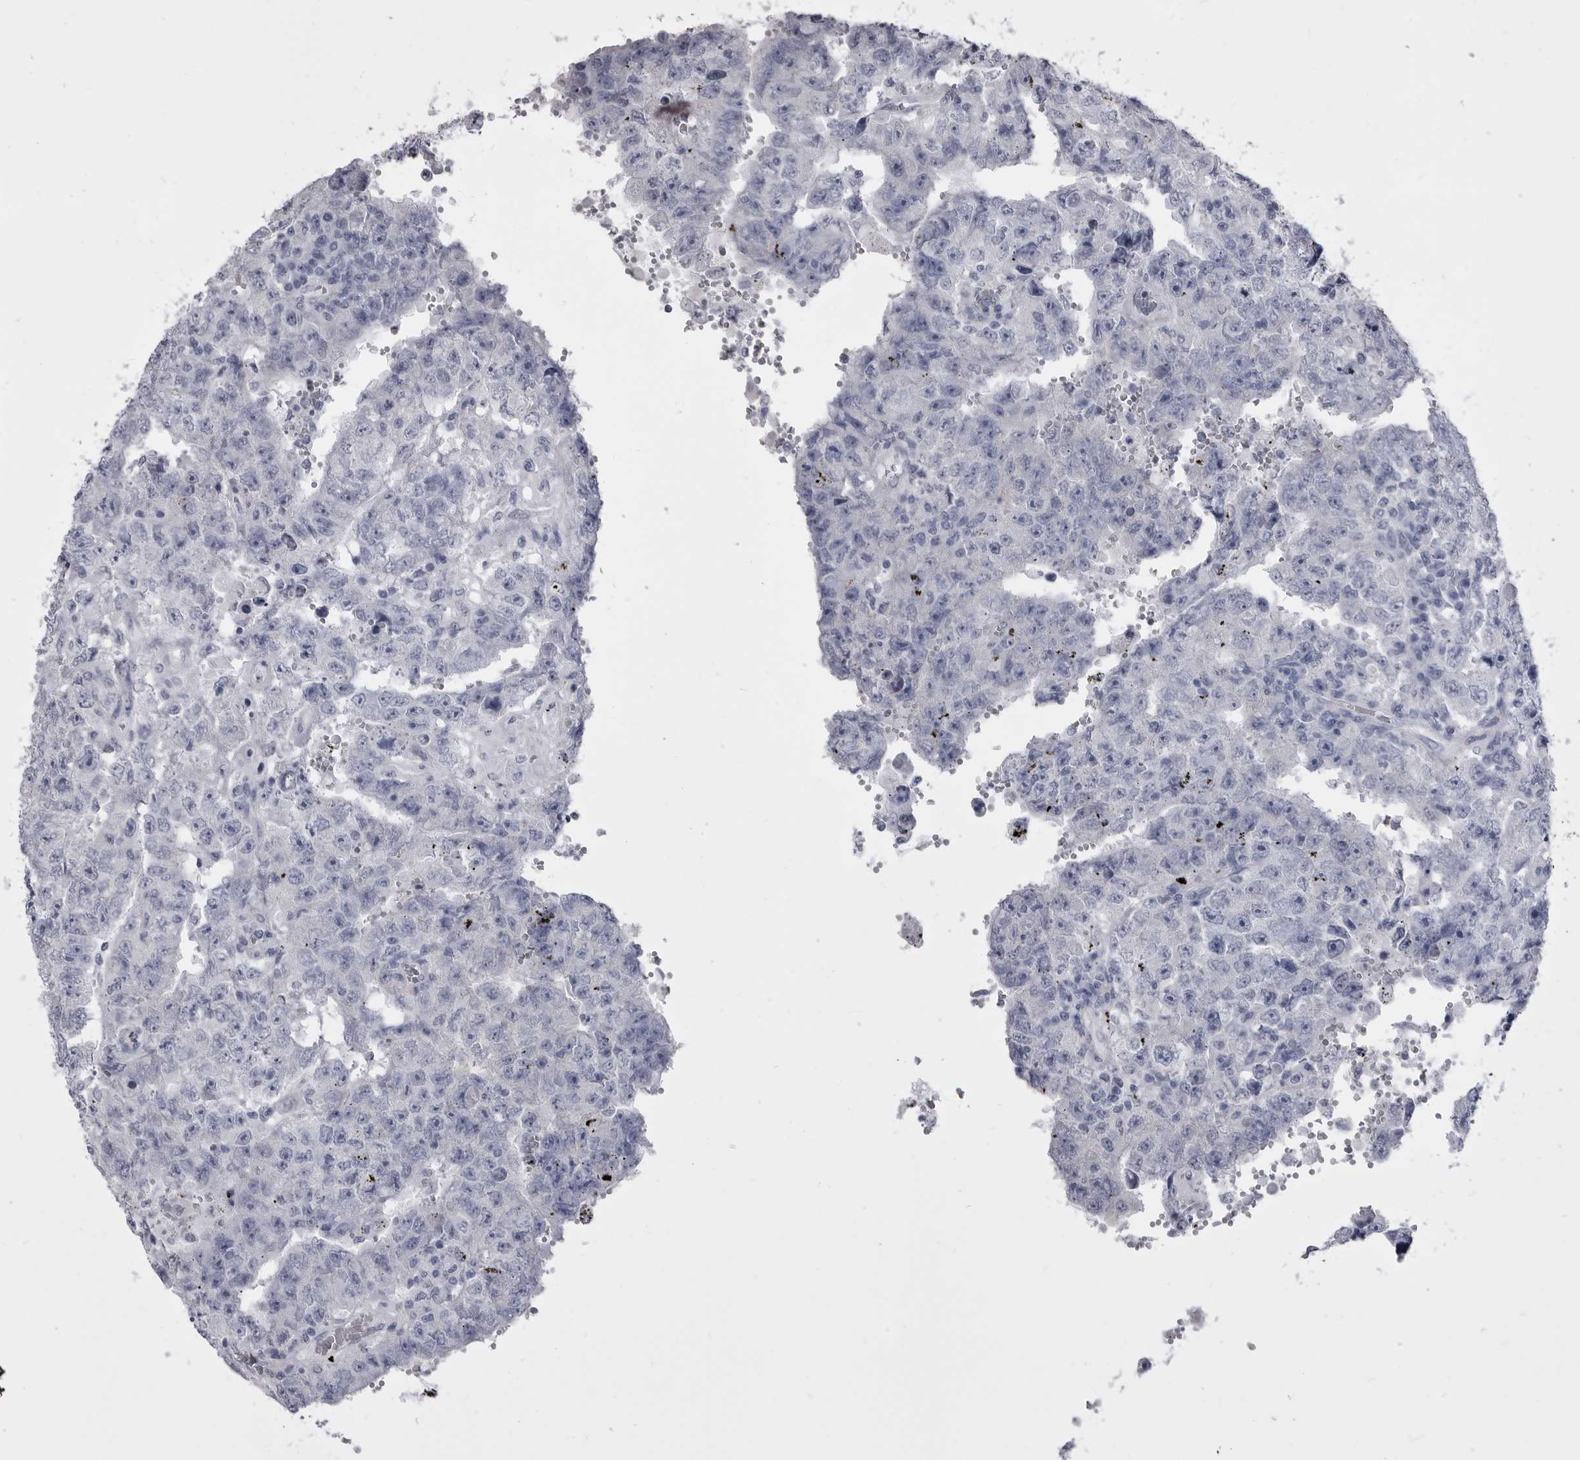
{"staining": {"intensity": "negative", "quantity": "none", "location": "none"}, "tissue": "testis cancer", "cell_type": "Tumor cells", "image_type": "cancer", "snomed": [{"axis": "morphology", "description": "Carcinoma, Embryonal, NOS"}, {"axis": "topography", "description": "Testis"}], "caption": "Immunohistochemical staining of testis cancer shows no significant staining in tumor cells.", "gene": "ANK2", "patient": {"sex": "male", "age": 26}}